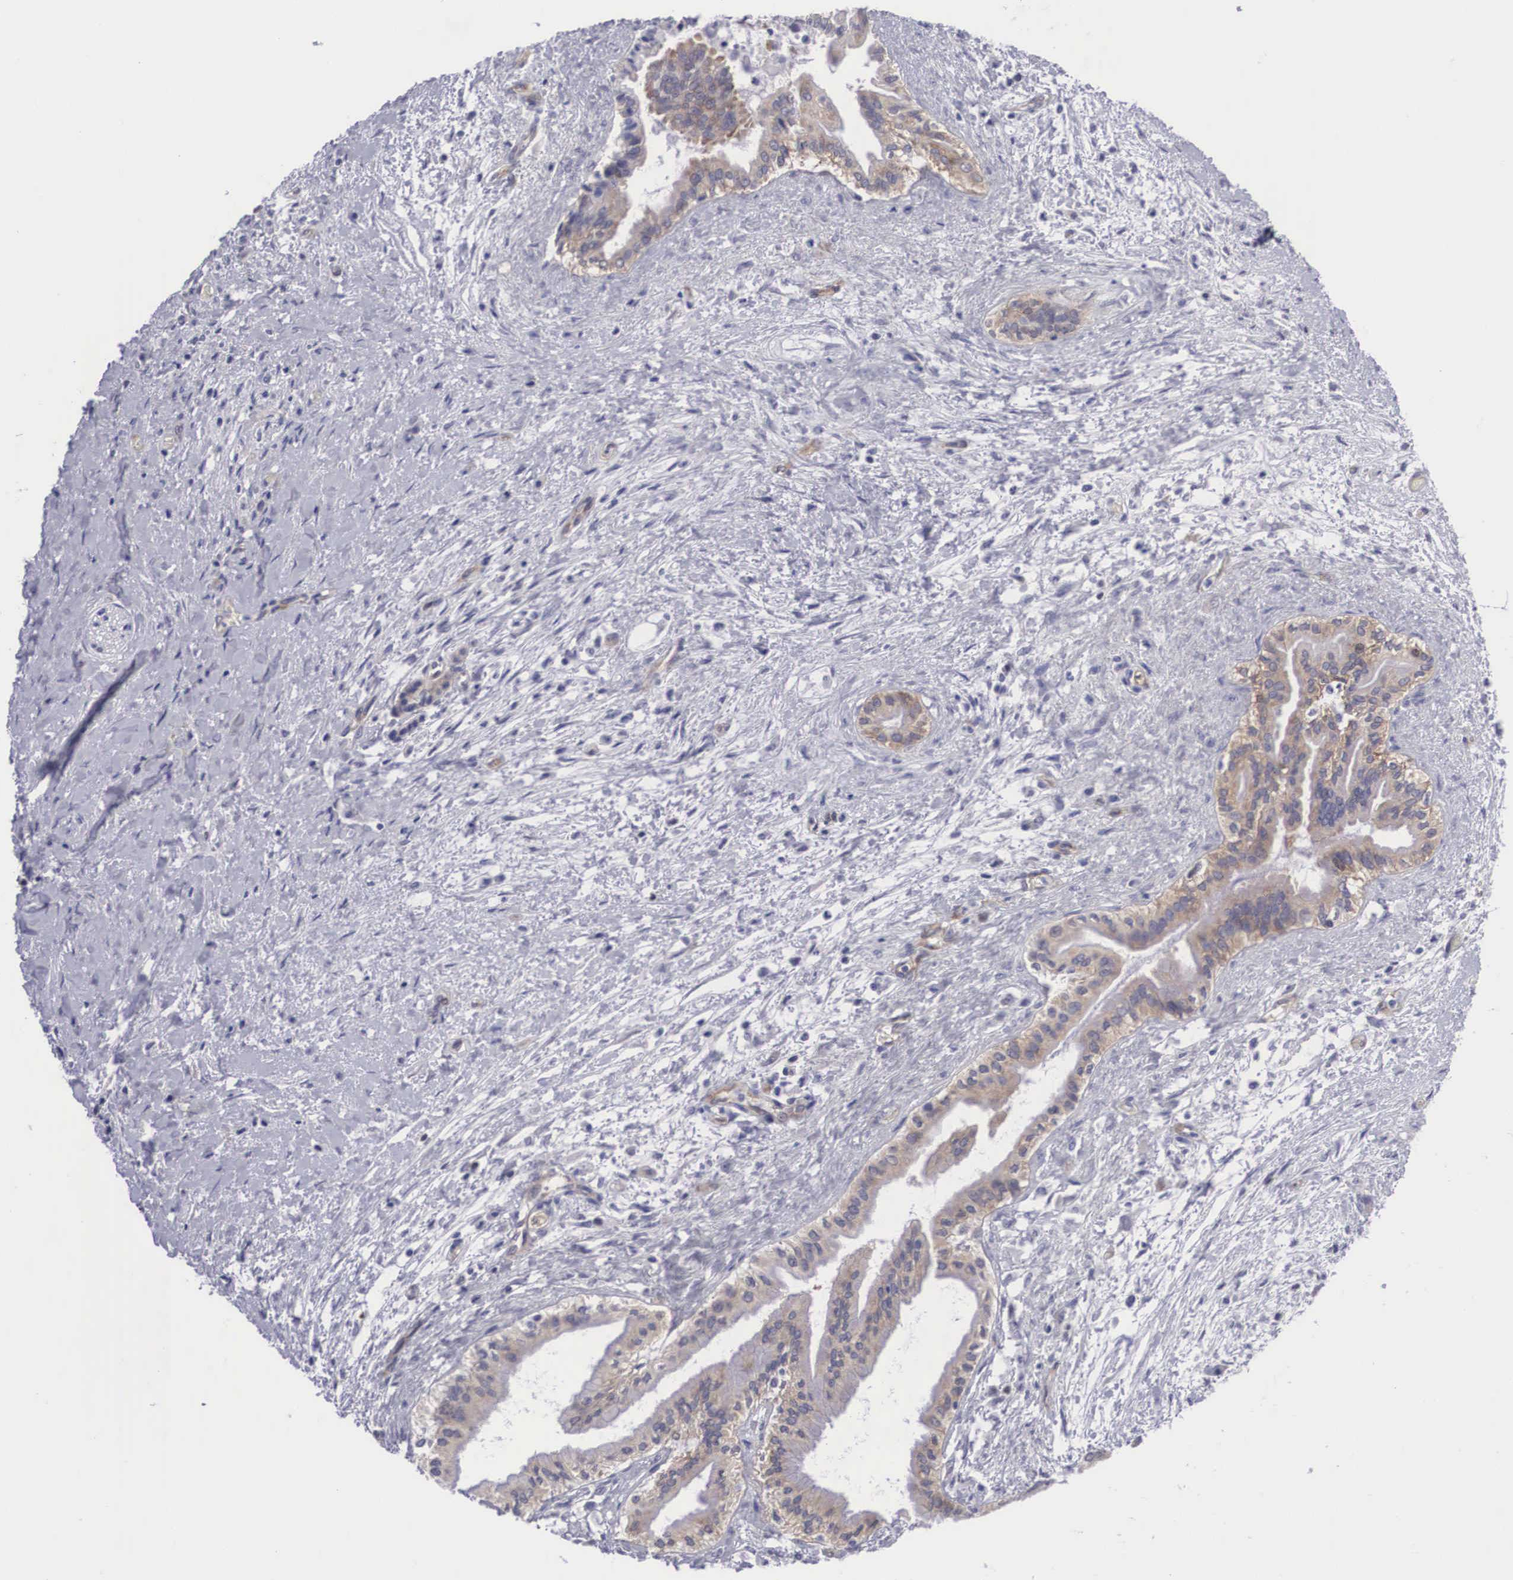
{"staining": {"intensity": "weak", "quantity": ">75%", "location": "cytoplasmic/membranous"}, "tissue": "pancreatic cancer", "cell_type": "Tumor cells", "image_type": "cancer", "snomed": [{"axis": "morphology", "description": "Adenocarcinoma, NOS"}, {"axis": "topography", "description": "Pancreas"}], "caption": "This is an image of IHC staining of pancreatic cancer (adenocarcinoma), which shows weak positivity in the cytoplasmic/membranous of tumor cells.", "gene": "MAST4", "patient": {"sex": "female", "age": 64}}